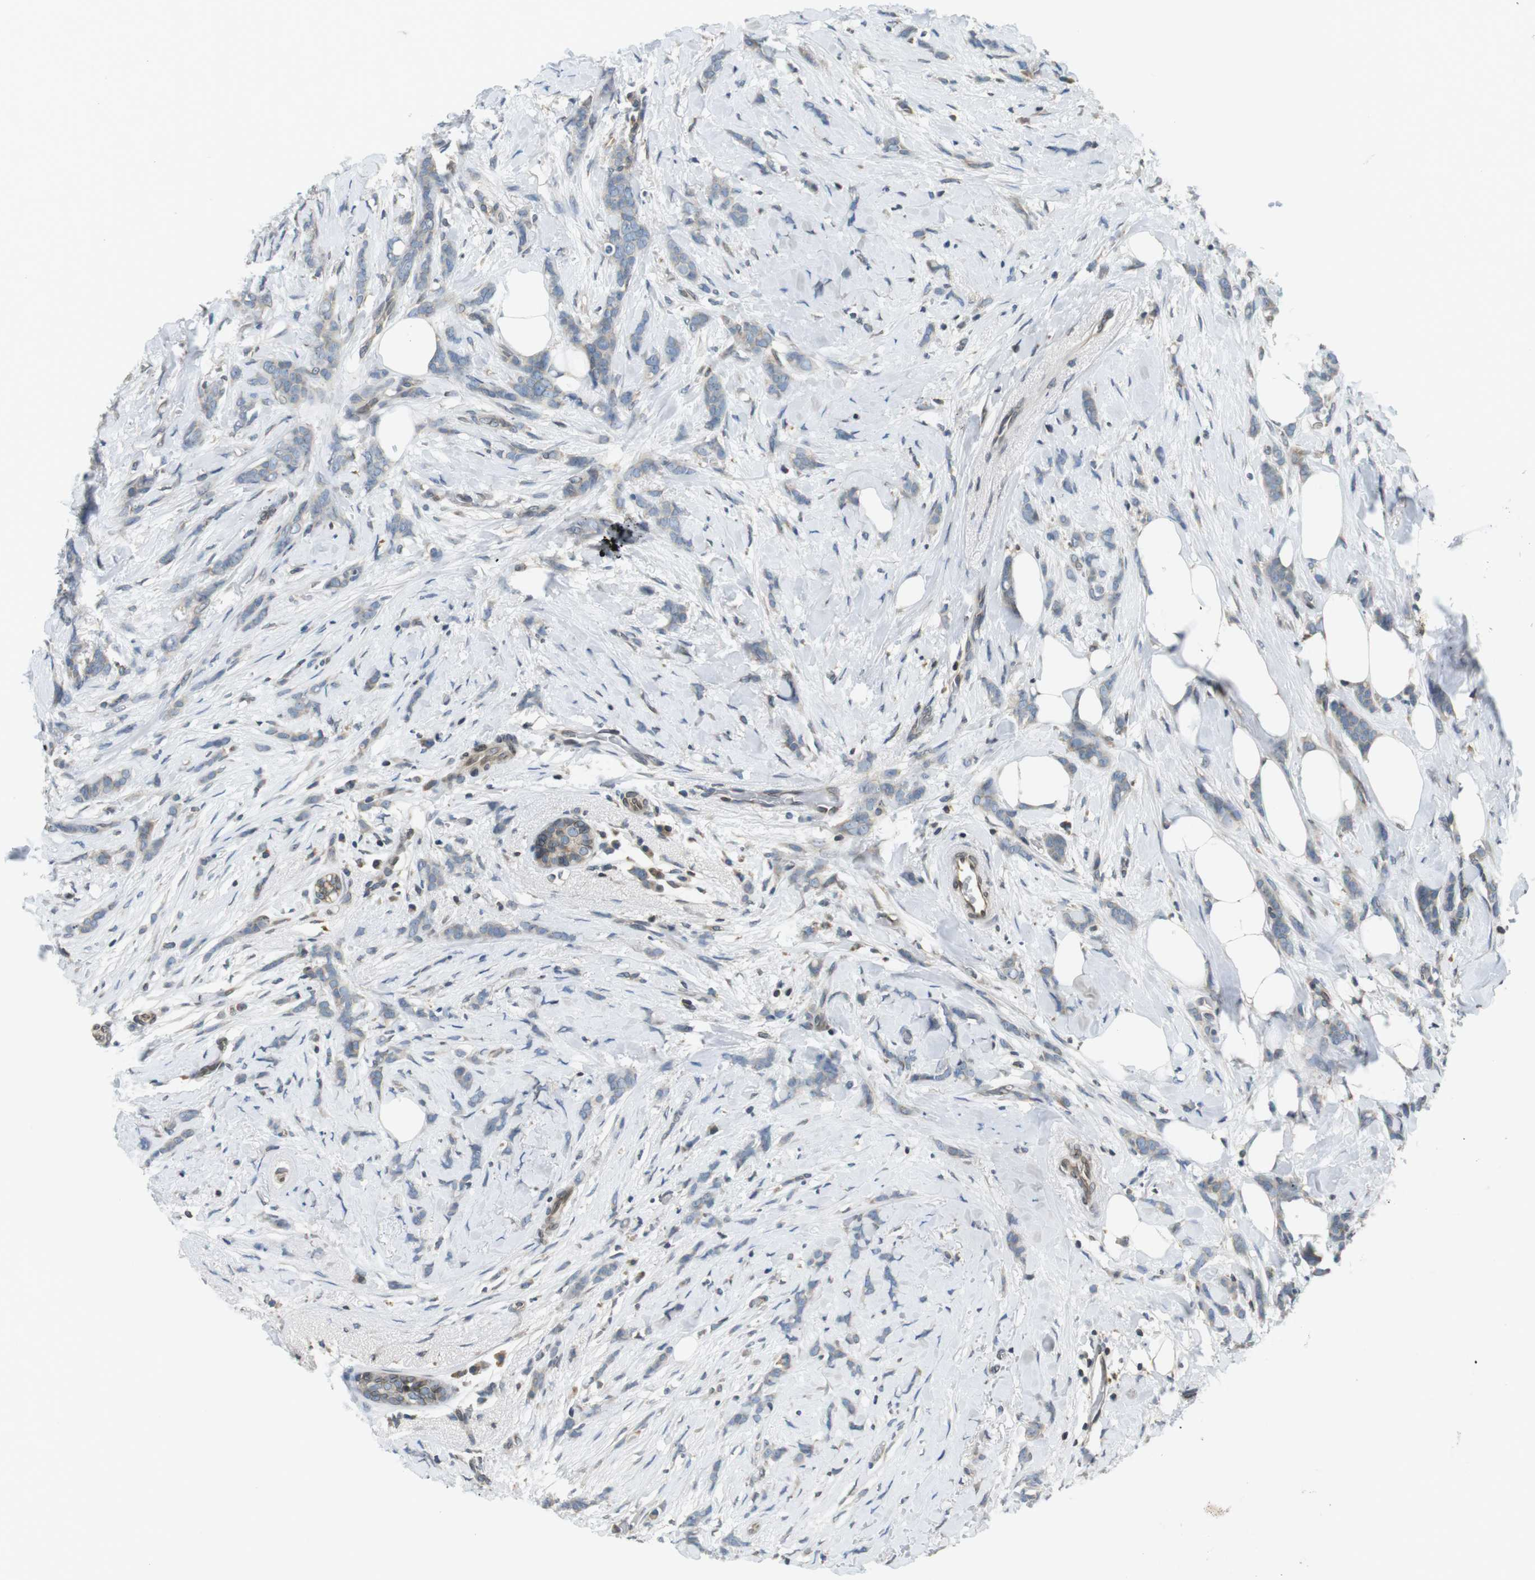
{"staining": {"intensity": "negative", "quantity": "none", "location": "none"}, "tissue": "breast cancer", "cell_type": "Tumor cells", "image_type": "cancer", "snomed": [{"axis": "morphology", "description": "Lobular carcinoma, in situ"}, {"axis": "morphology", "description": "Lobular carcinoma"}, {"axis": "topography", "description": "Breast"}], "caption": "IHC of breast lobular carcinoma shows no staining in tumor cells. The staining was performed using DAB to visualize the protein expression in brown, while the nuclei were stained in blue with hematoxylin (Magnification: 20x).", "gene": "TMX4", "patient": {"sex": "female", "age": 41}}